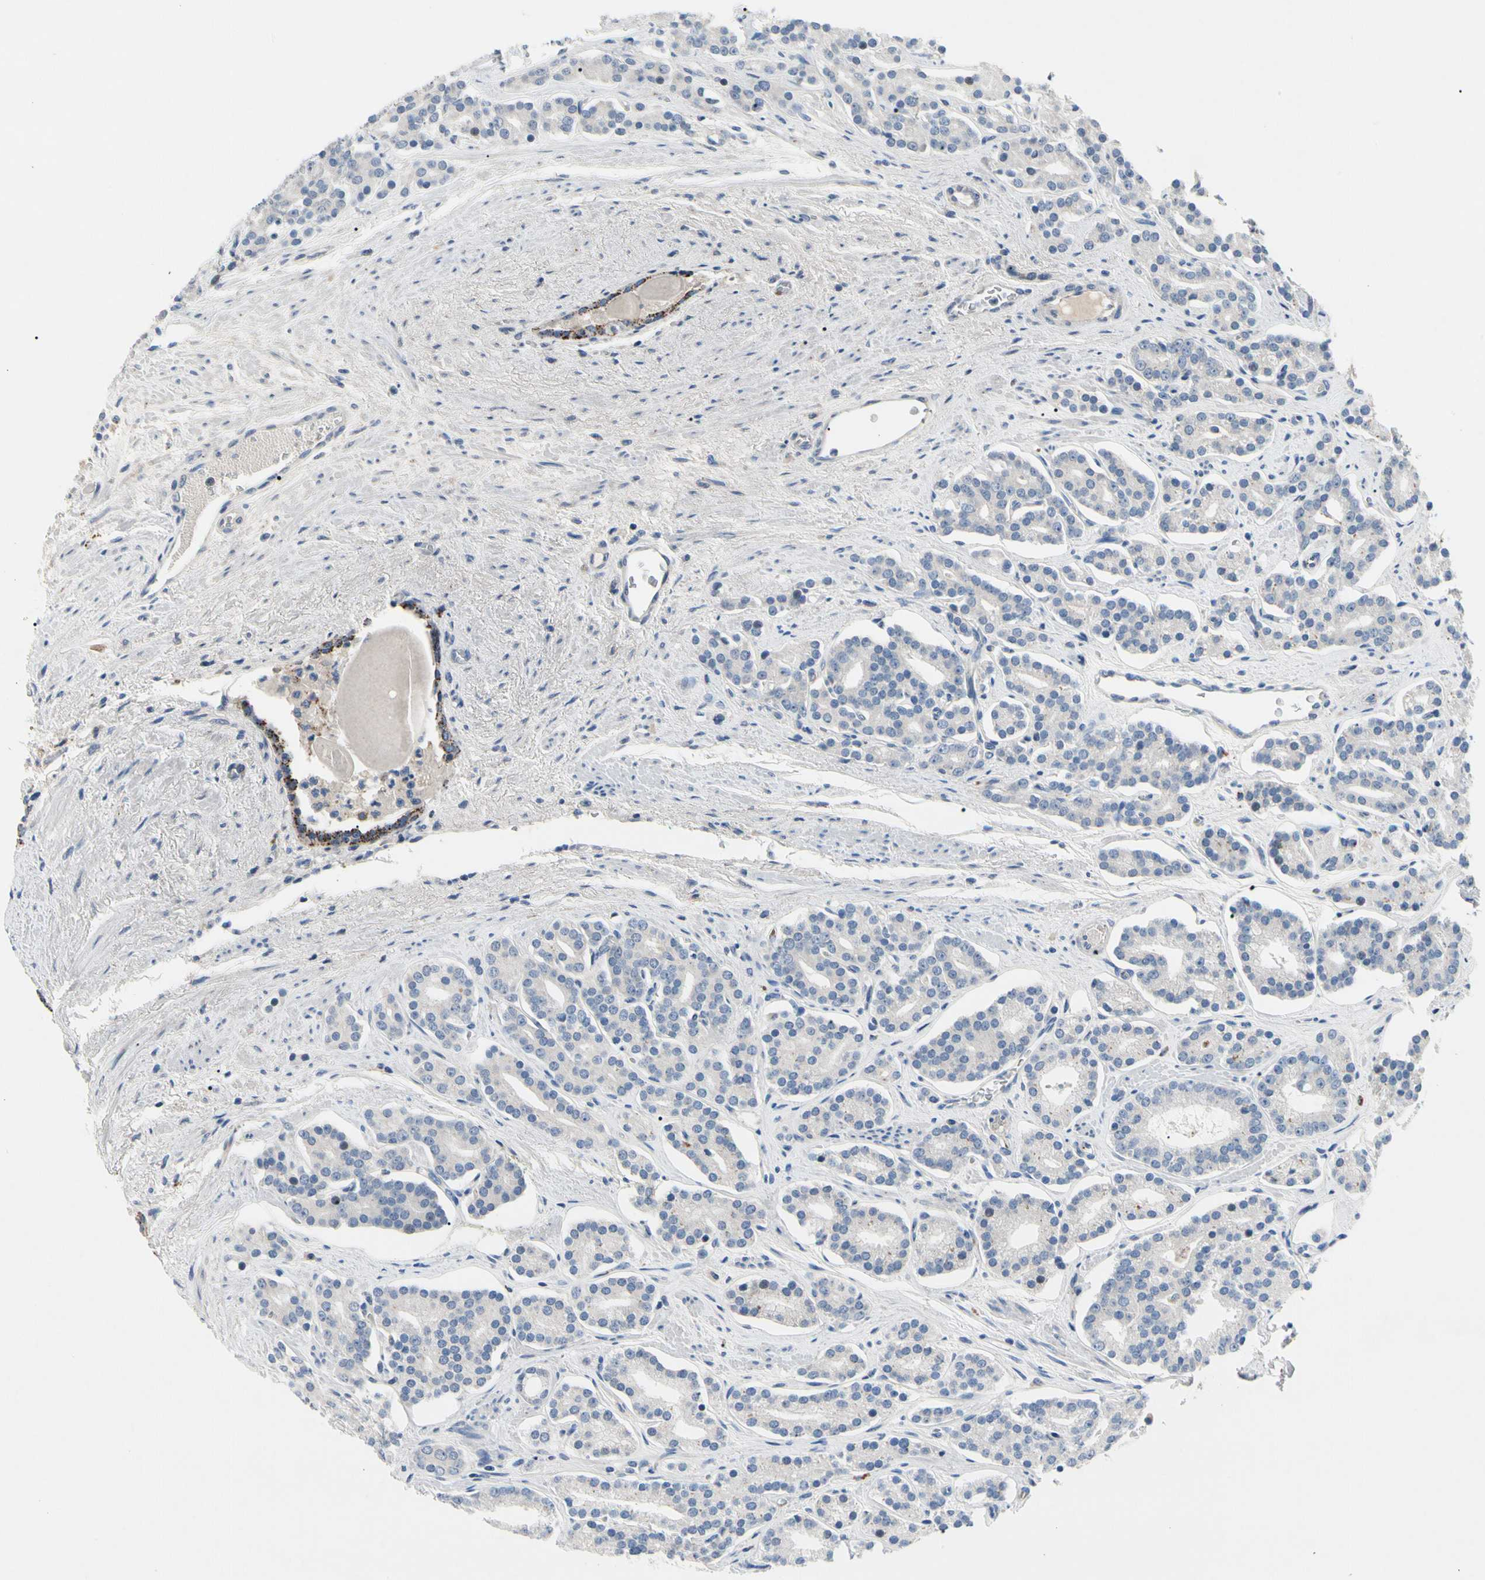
{"staining": {"intensity": "negative", "quantity": "none", "location": "none"}, "tissue": "prostate cancer", "cell_type": "Tumor cells", "image_type": "cancer", "snomed": [{"axis": "morphology", "description": "Adenocarcinoma, Low grade"}, {"axis": "topography", "description": "Prostate"}], "caption": "IHC of human prostate cancer shows no positivity in tumor cells.", "gene": "RETSAT", "patient": {"sex": "male", "age": 63}}